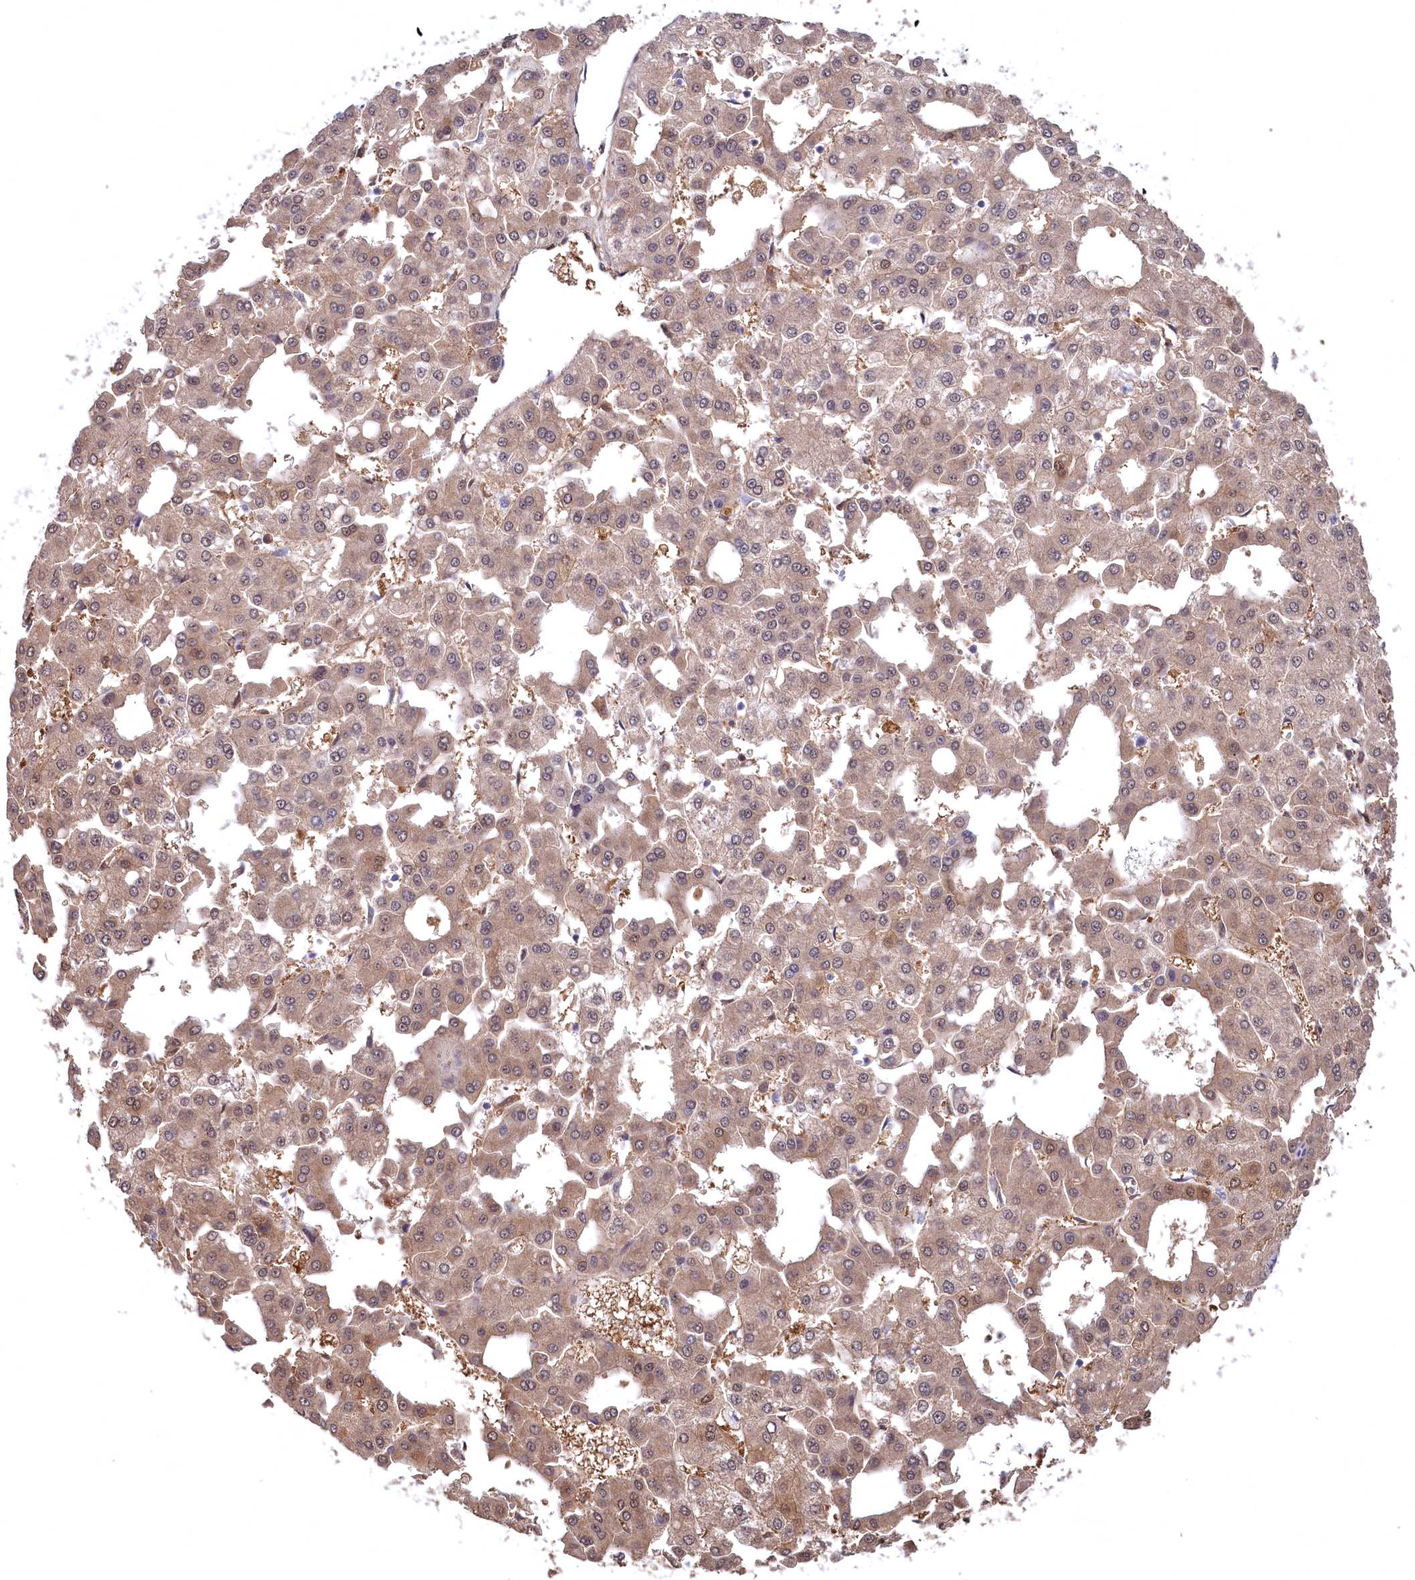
{"staining": {"intensity": "weak", "quantity": ">75%", "location": "cytoplasmic/membranous"}, "tissue": "liver cancer", "cell_type": "Tumor cells", "image_type": "cancer", "snomed": [{"axis": "morphology", "description": "Carcinoma, Hepatocellular, NOS"}, {"axis": "topography", "description": "Liver"}], "caption": "Tumor cells reveal low levels of weak cytoplasmic/membranous expression in approximately >75% of cells in human liver cancer.", "gene": "C11orf54", "patient": {"sex": "male", "age": 47}}